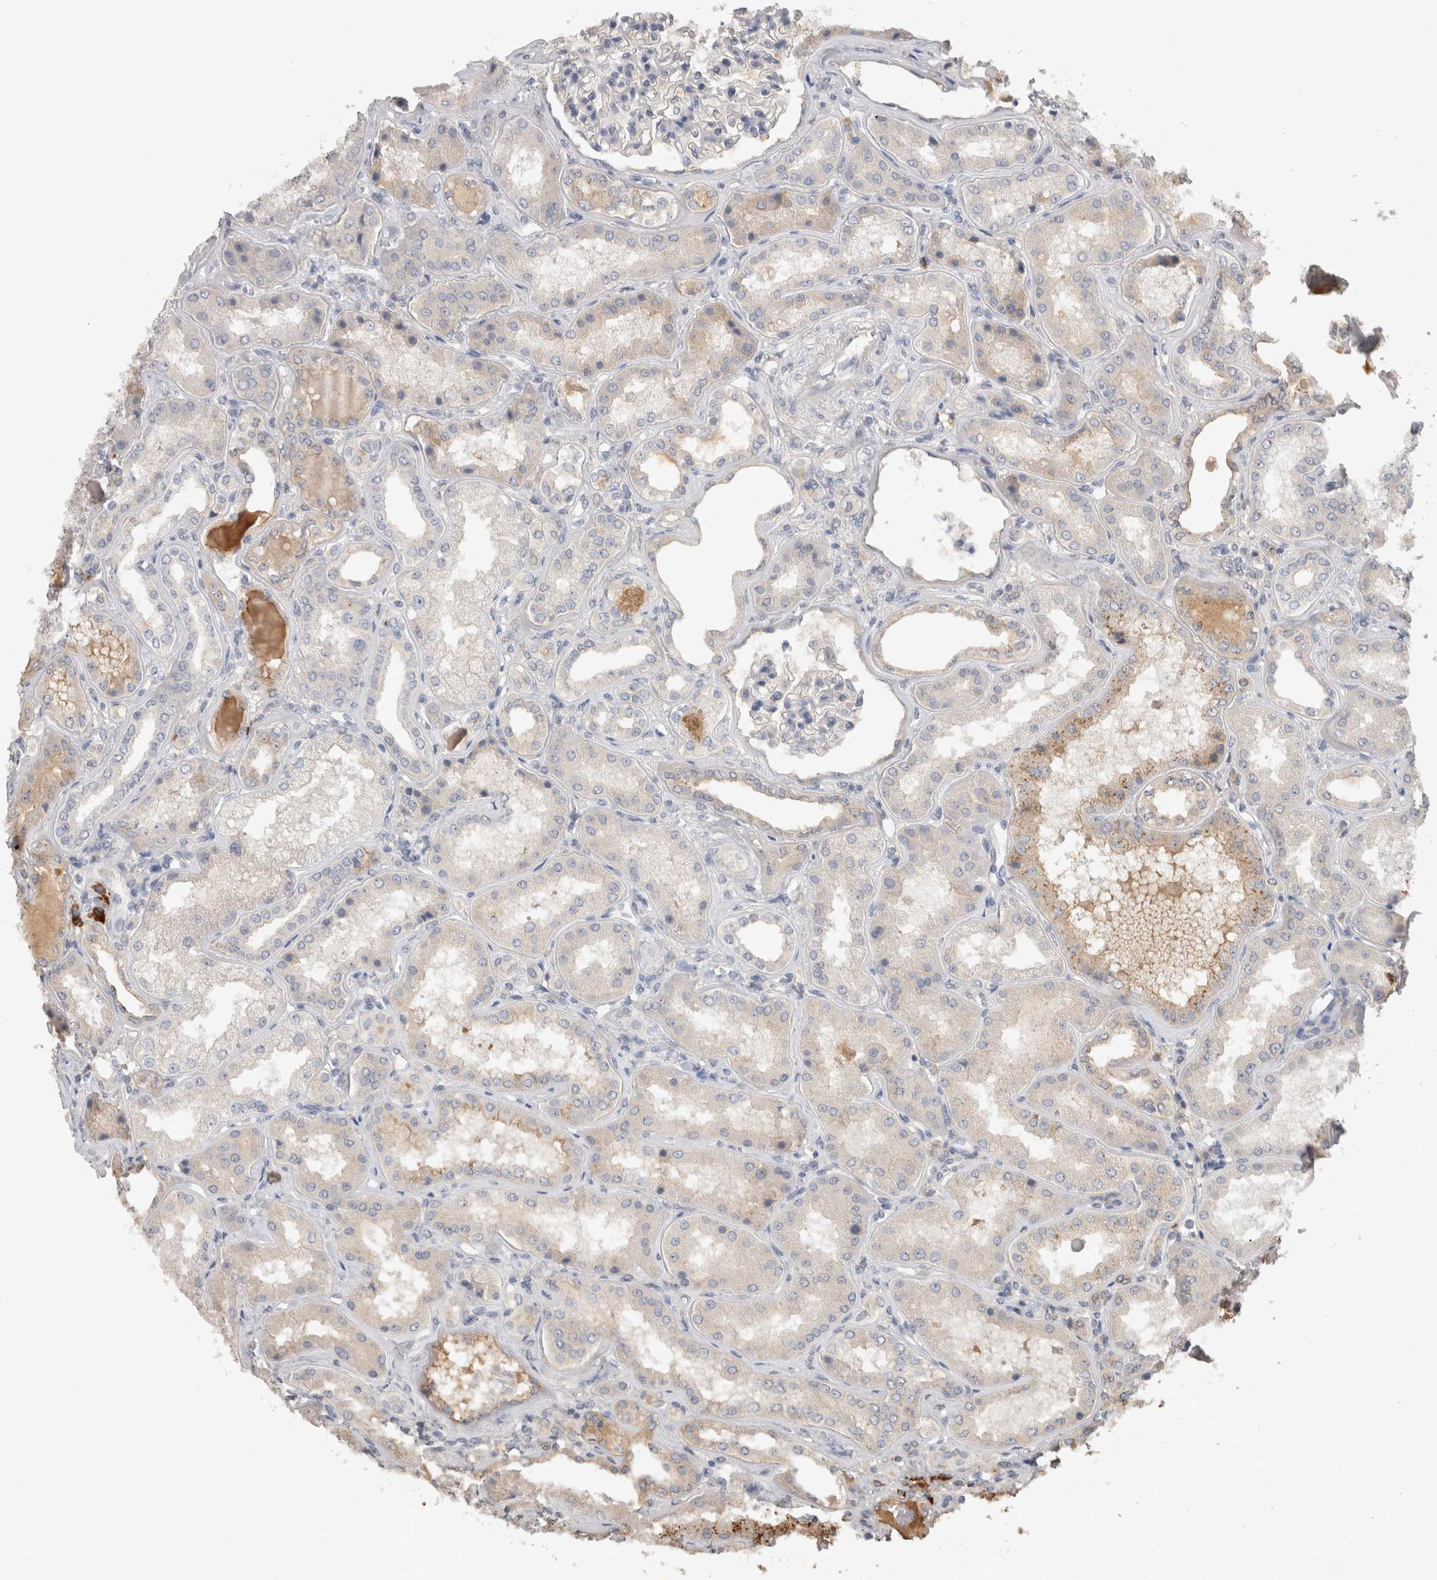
{"staining": {"intensity": "negative", "quantity": "none", "location": "none"}, "tissue": "kidney", "cell_type": "Cells in glomeruli", "image_type": "normal", "snomed": [{"axis": "morphology", "description": "Normal tissue, NOS"}, {"axis": "topography", "description": "Kidney"}], "caption": "Immunohistochemistry photomicrograph of unremarkable kidney: human kidney stained with DAB (3,3'-diaminobenzidine) reveals no significant protein positivity in cells in glomeruli.", "gene": "PPP3CC", "patient": {"sex": "female", "age": 56}}